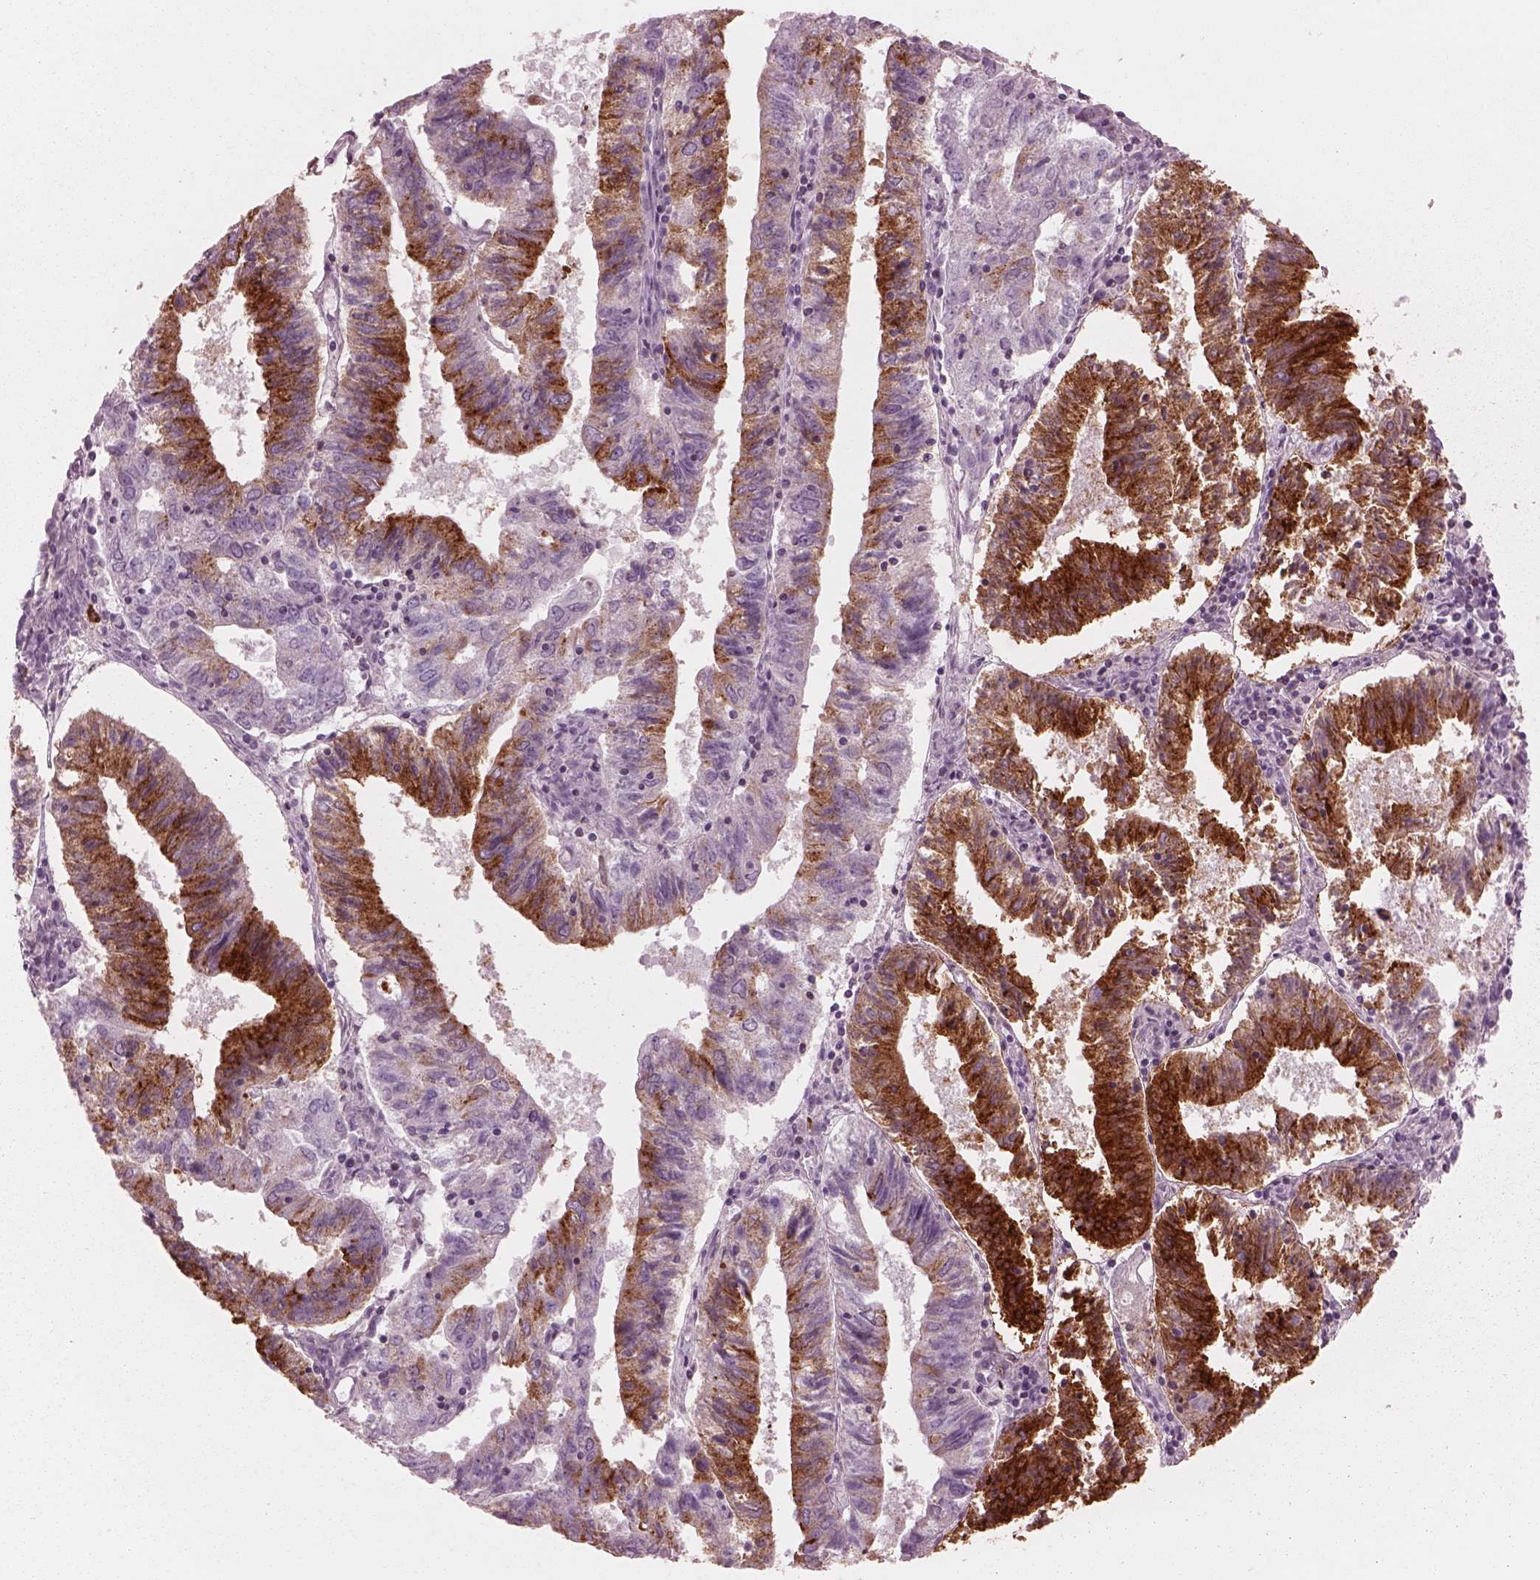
{"staining": {"intensity": "strong", "quantity": ">75%", "location": "cytoplasmic/membranous"}, "tissue": "endometrial cancer", "cell_type": "Tumor cells", "image_type": "cancer", "snomed": [{"axis": "morphology", "description": "Adenocarcinoma, NOS"}, {"axis": "topography", "description": "Endometrium"}], "caption": "Endometrial adenocarcinoma stained with a brown dye exhibits strong cytoplasmic/membranous positive staining in approximately >75% of tumor cells.", "gene": "ELAPOR1", "patient": {"sex": "female", "age": 82}}